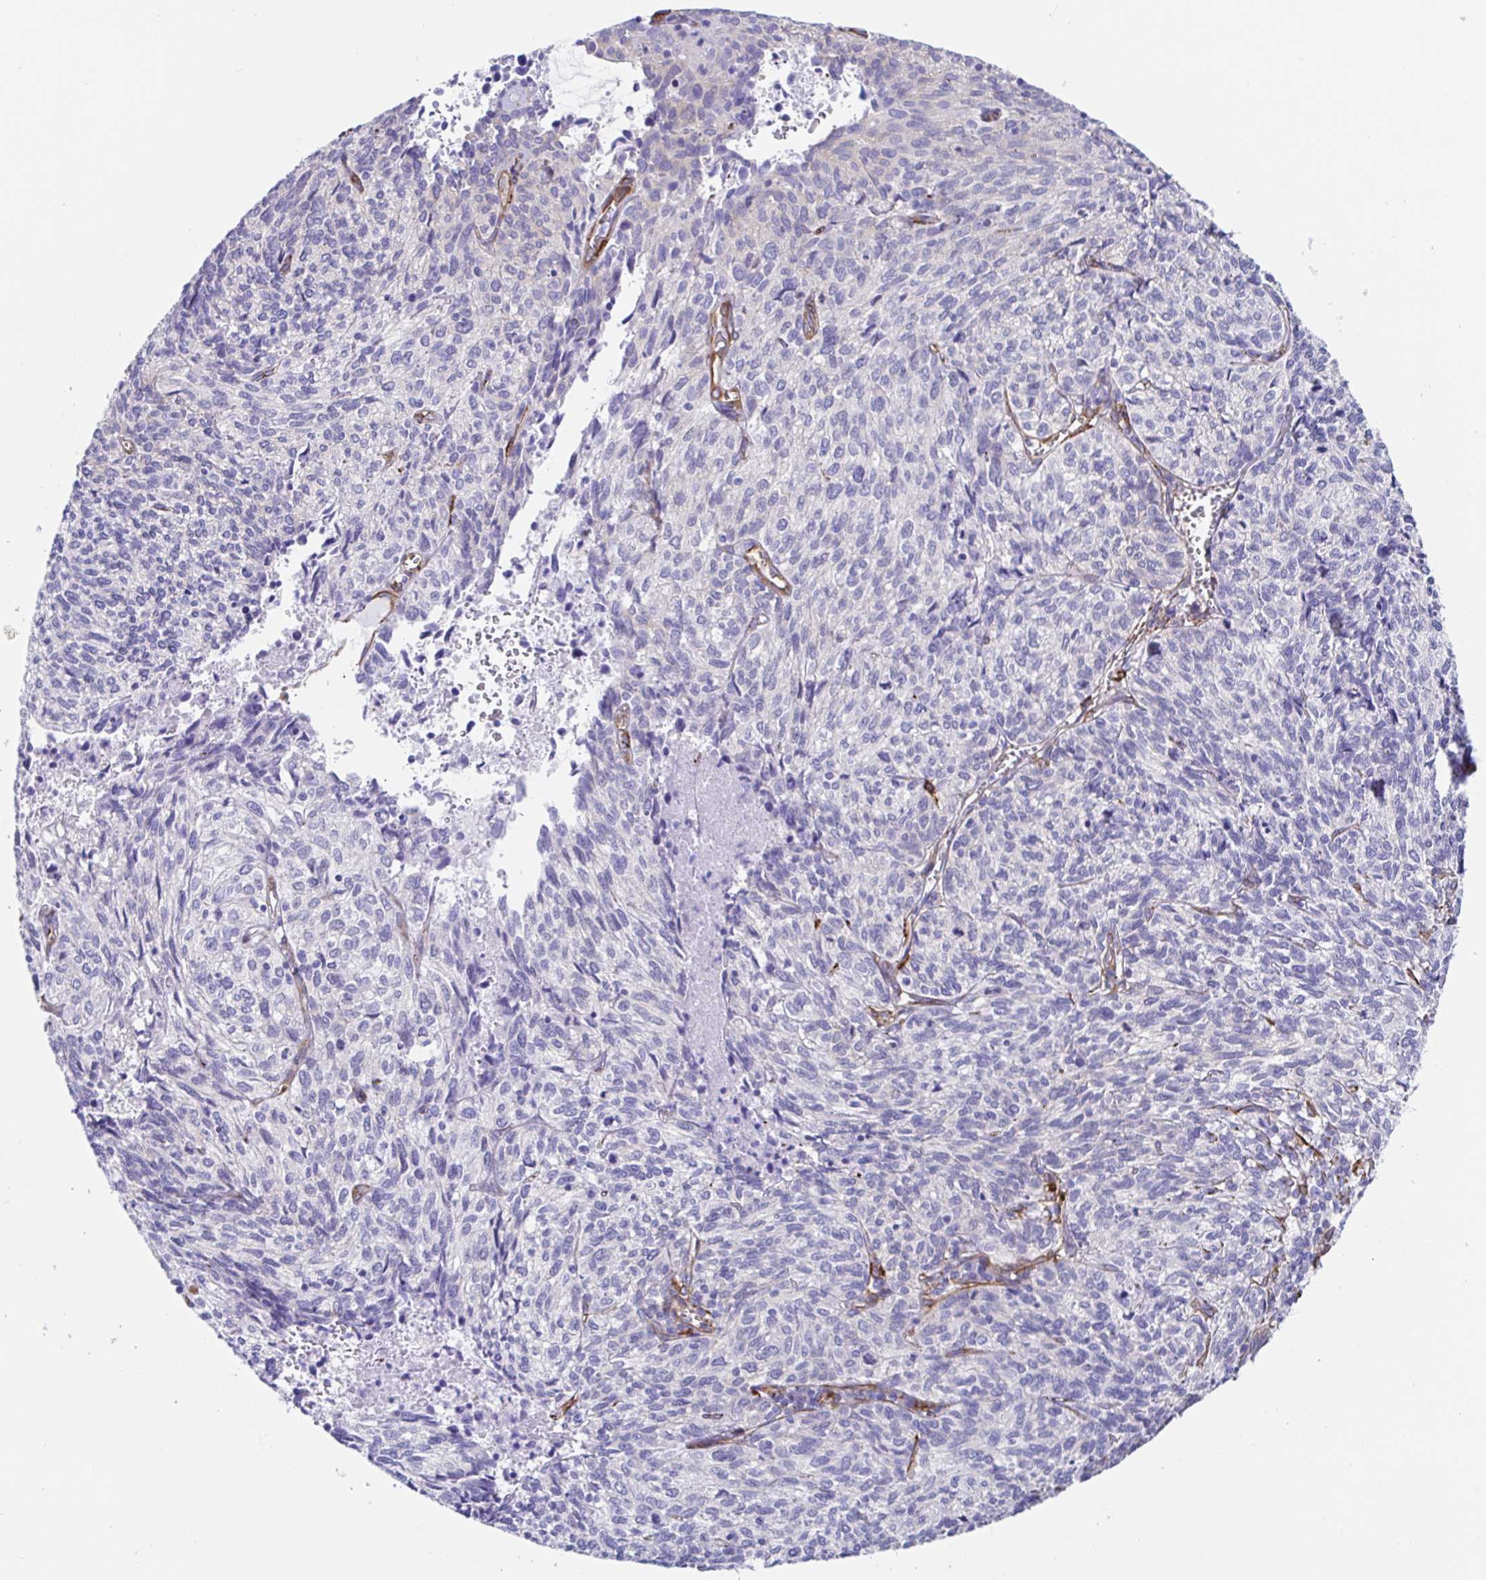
{"staining": {"intensity": "negative", "quantity": "none", "location": "none"}, "tissue": "cervical cancer", "cell_type": "Tumor cells", "image_type": "cancer", "snomed": [{"axis": "morphology", "description": "Squamous cell carcinoma, NOS"}, {"axis": "topography", "description": "Cervix"}], "caption": "An immunohistochemistry micrograph of cervical cancer is shown. There is no staining in tumor cells of cervical cancer.", "gene": "DOCK1", "patient": {"sex": "female", "age": 45}}